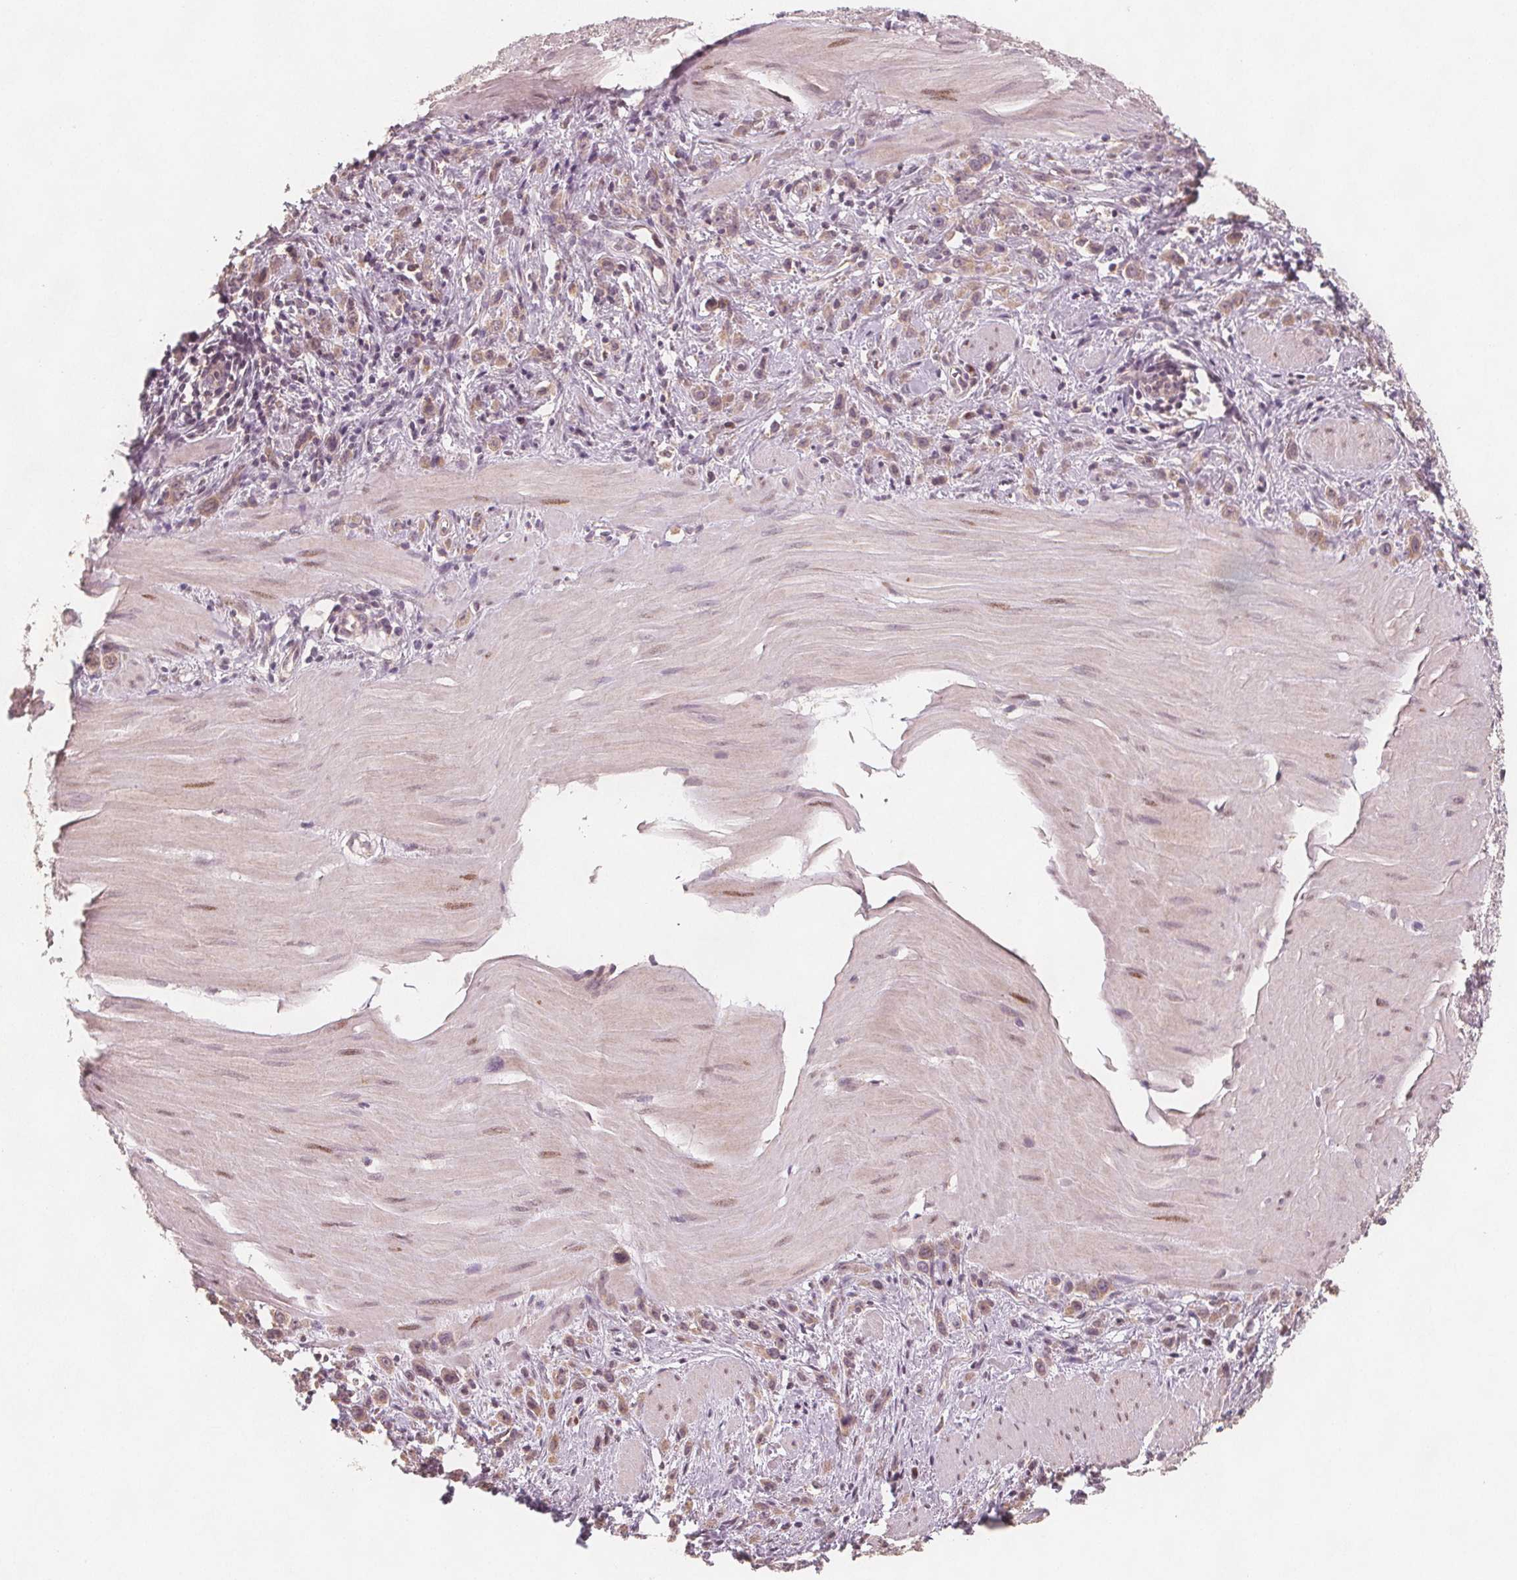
{"staining": {"intensity": "weak", "quantity": "25%-75%", "location": "cytoplasmic/membranous"}, "tissue": "stomach cancer", "cell_type": "Tumor cells", "image_type": "cancer", "snomed": [{"axis": "morphology", "description": "Adenocarcinoma, NOS"}, {"axis": "topography", "description": "Stomach"}], "caption": "Stomach adenocarcinoma was stained to show a protein in brown. There is low levels of weak cytoplasmic/membranous staining in approximately 25%-75% of tumor cells.", "gene": "NCSTN", "patient": {"sex": "male", "age": 47}}